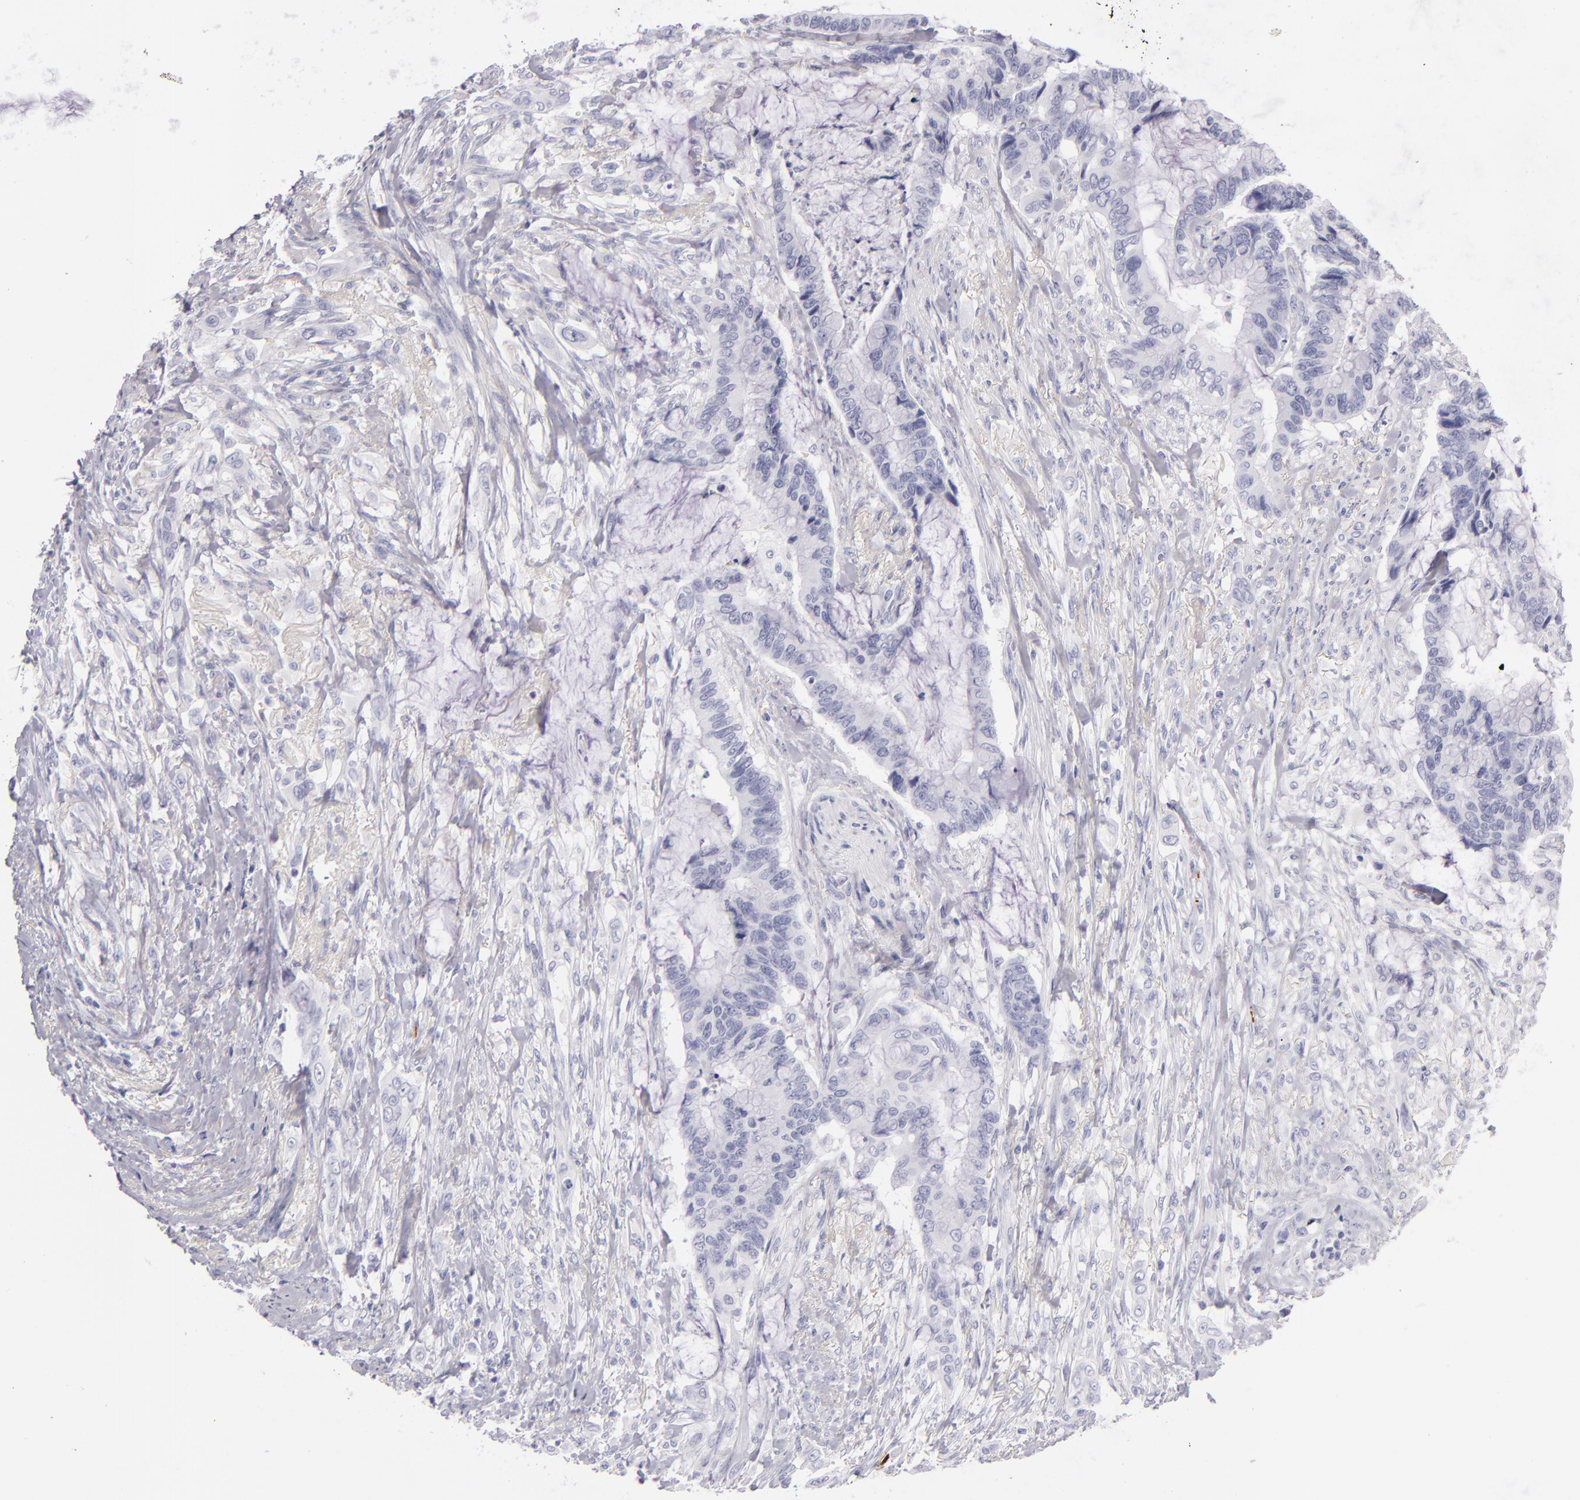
{"staining": {"intensity": "negative", "quantity": "none", "location": "none"}, "tissue": "colorectal cancer", "cell_type": "Tumor cells", "image_type": "cancer", "snomed": [{"axis": "morphology", "description": "Adenocarcinoma, NOS"}, {"axis": "topography", "description": "Rectum"}], "caption": "High magnification brightfield microscopy of colorectal adenocarcinoma stained with DAB (3,3'-diaminobenzidine) (brown) and counterstained with hematoxylin (blue): tumor cells show no significant positivity.", "gene": "CD207", "patient": {"sex": "female", "age": 59}}